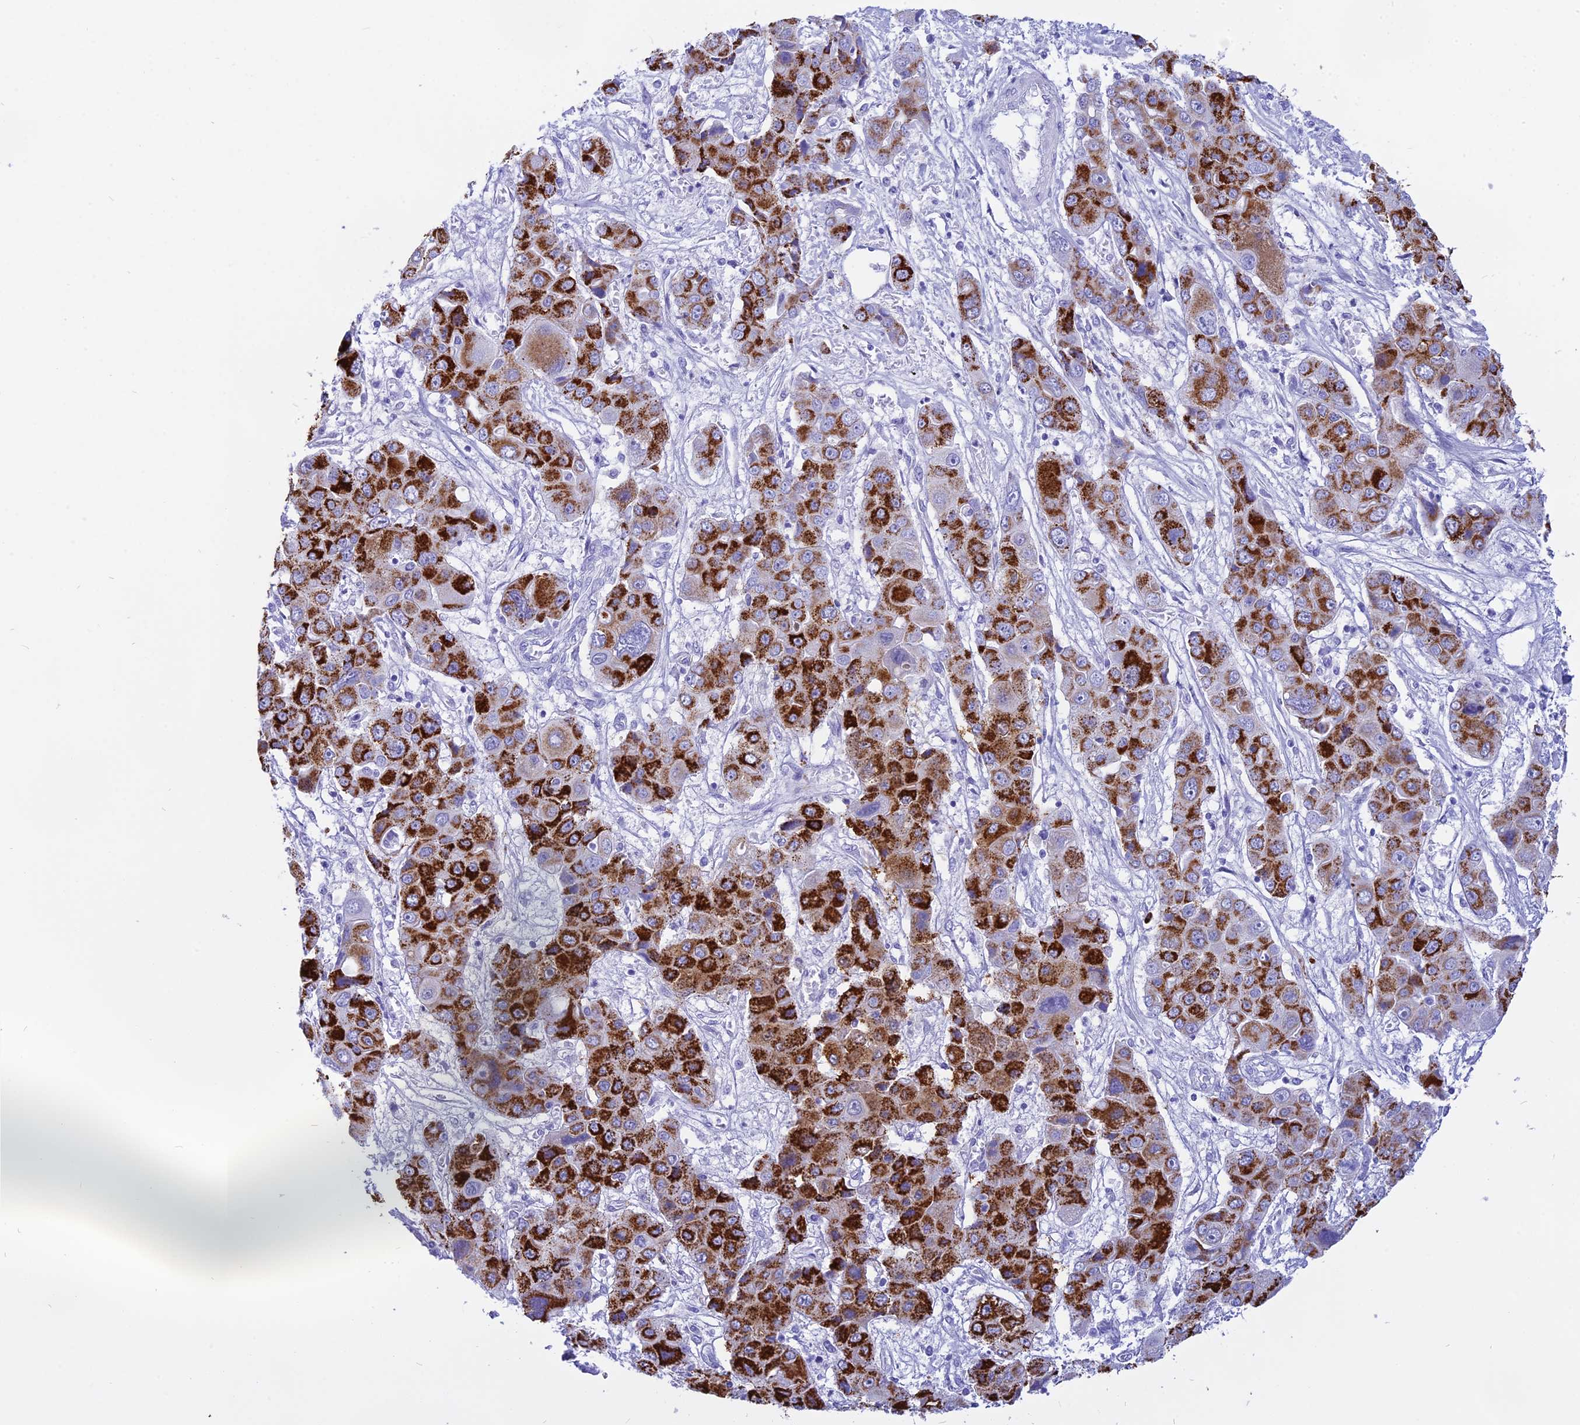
{"staining": {"intensity": "strong", "quantity": ">75%", "location": "cytoplasmic/membranous"}, "tissue": "liver cancer", "cell_type": "Tumor cells", "image_type": "cancer", "snomed": [{"axis": "morphology", "description": "Cholangiocarcinoma"}, {"axis": "topography", "description": "Liver"}], "caption": "Brown immunohistochemical staining in liver cancer reveals strong cytoplasmic/membranous staining in approximately >75% of tumor cells. (DAB = brown stain, brightfield microscopy at high magnification).", "gene": "ISCA1", "patient": {"sex": "male", "age": 67}}